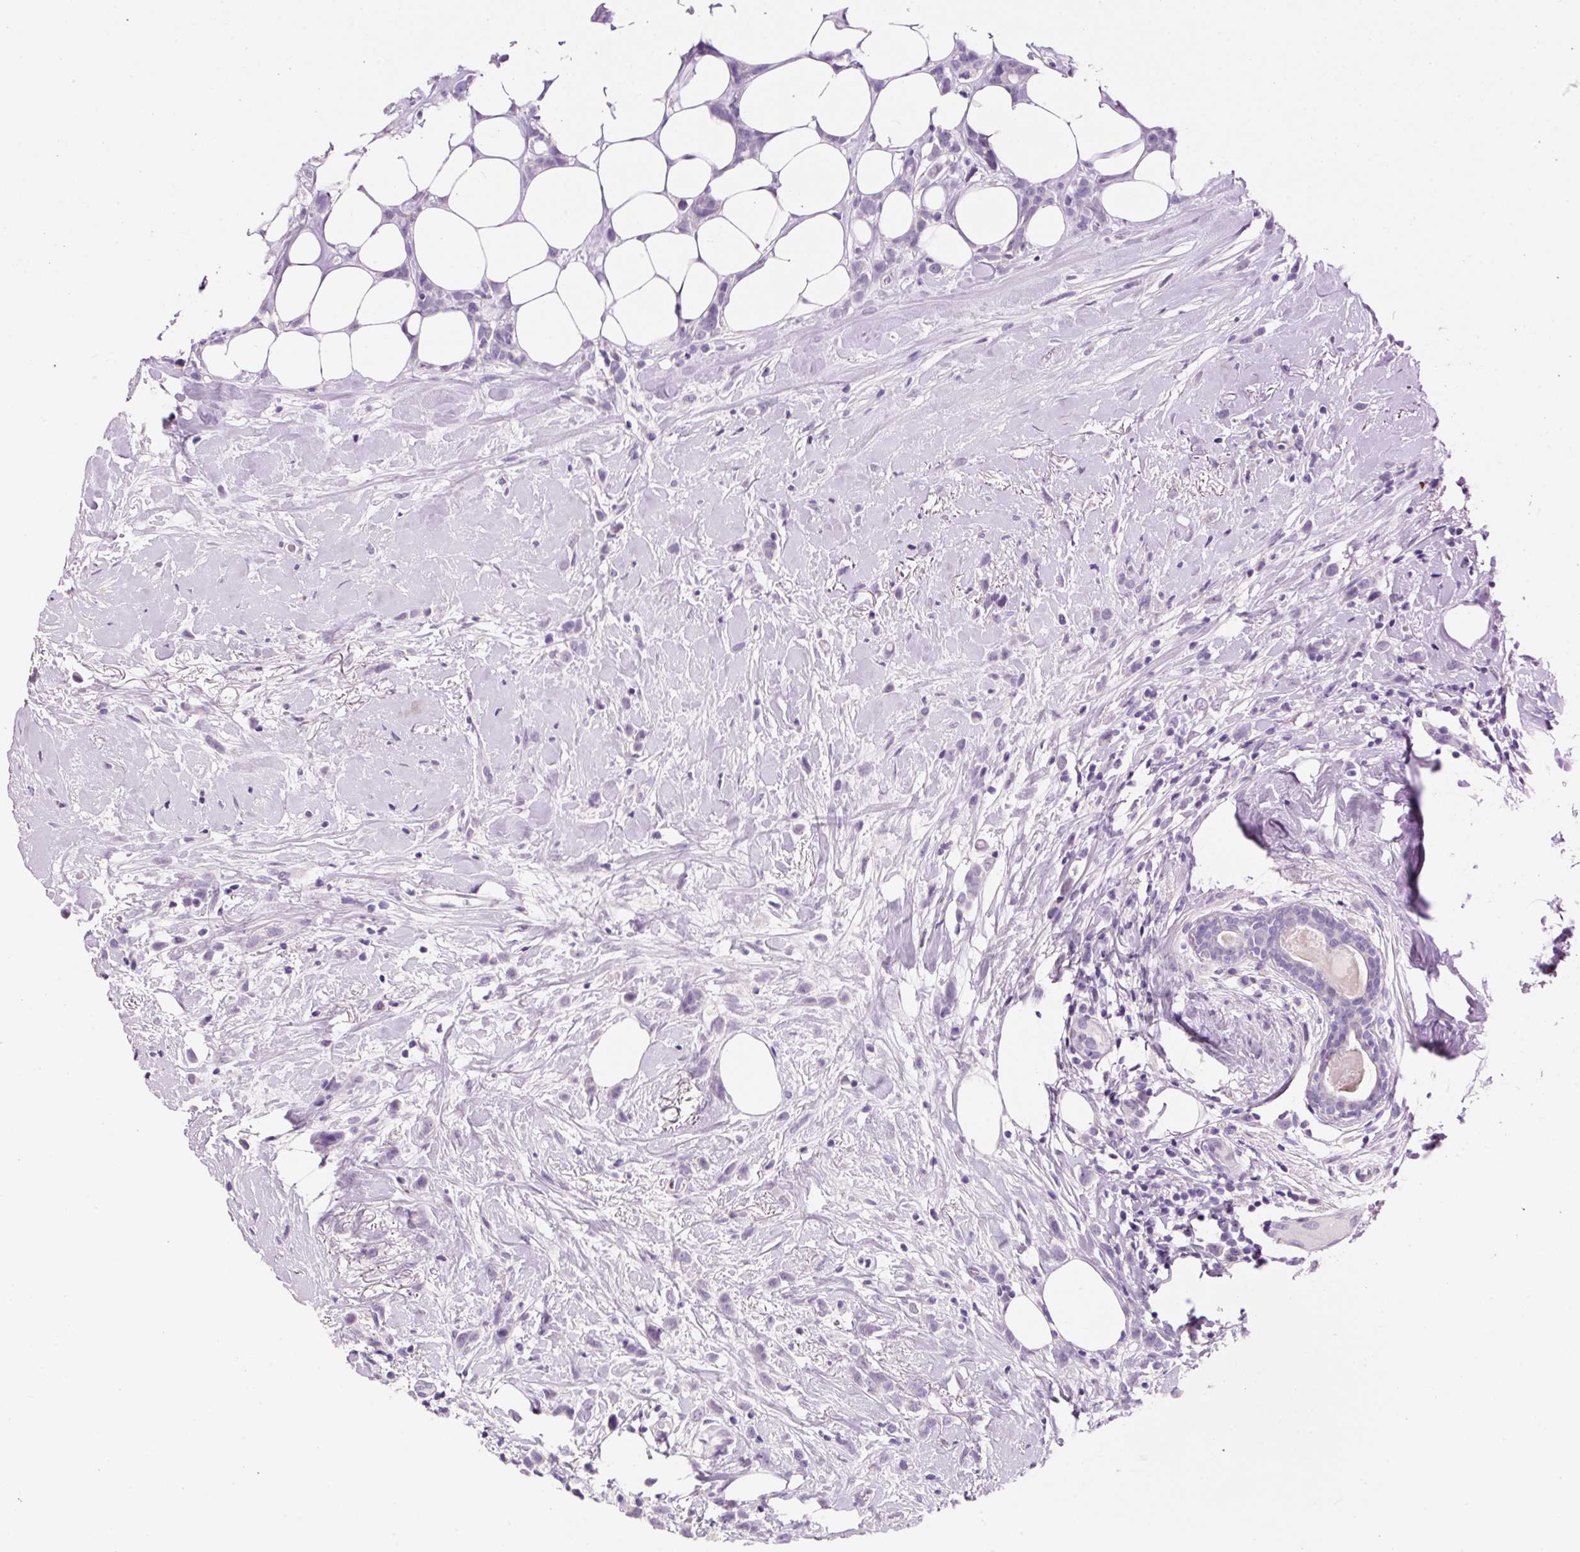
{"staining": {"intensity": "negative", "quantity": "none", "location": "none"}, "tissue": "breast cancer", "cell_type": "Tumor cells", "image_type": "cancer", "snomed": [{"axis": "morphology", "description": "Duct carcinoma"}, {"axis": "topography", "description": "Breast"}], "caption": "Breast cancer (intraductal carcinoma) was stained to show a protein in brown. There is no significant expression in tumor cells.", "gene": "SYP", "patient": {"sex": "female", "age": 80}}